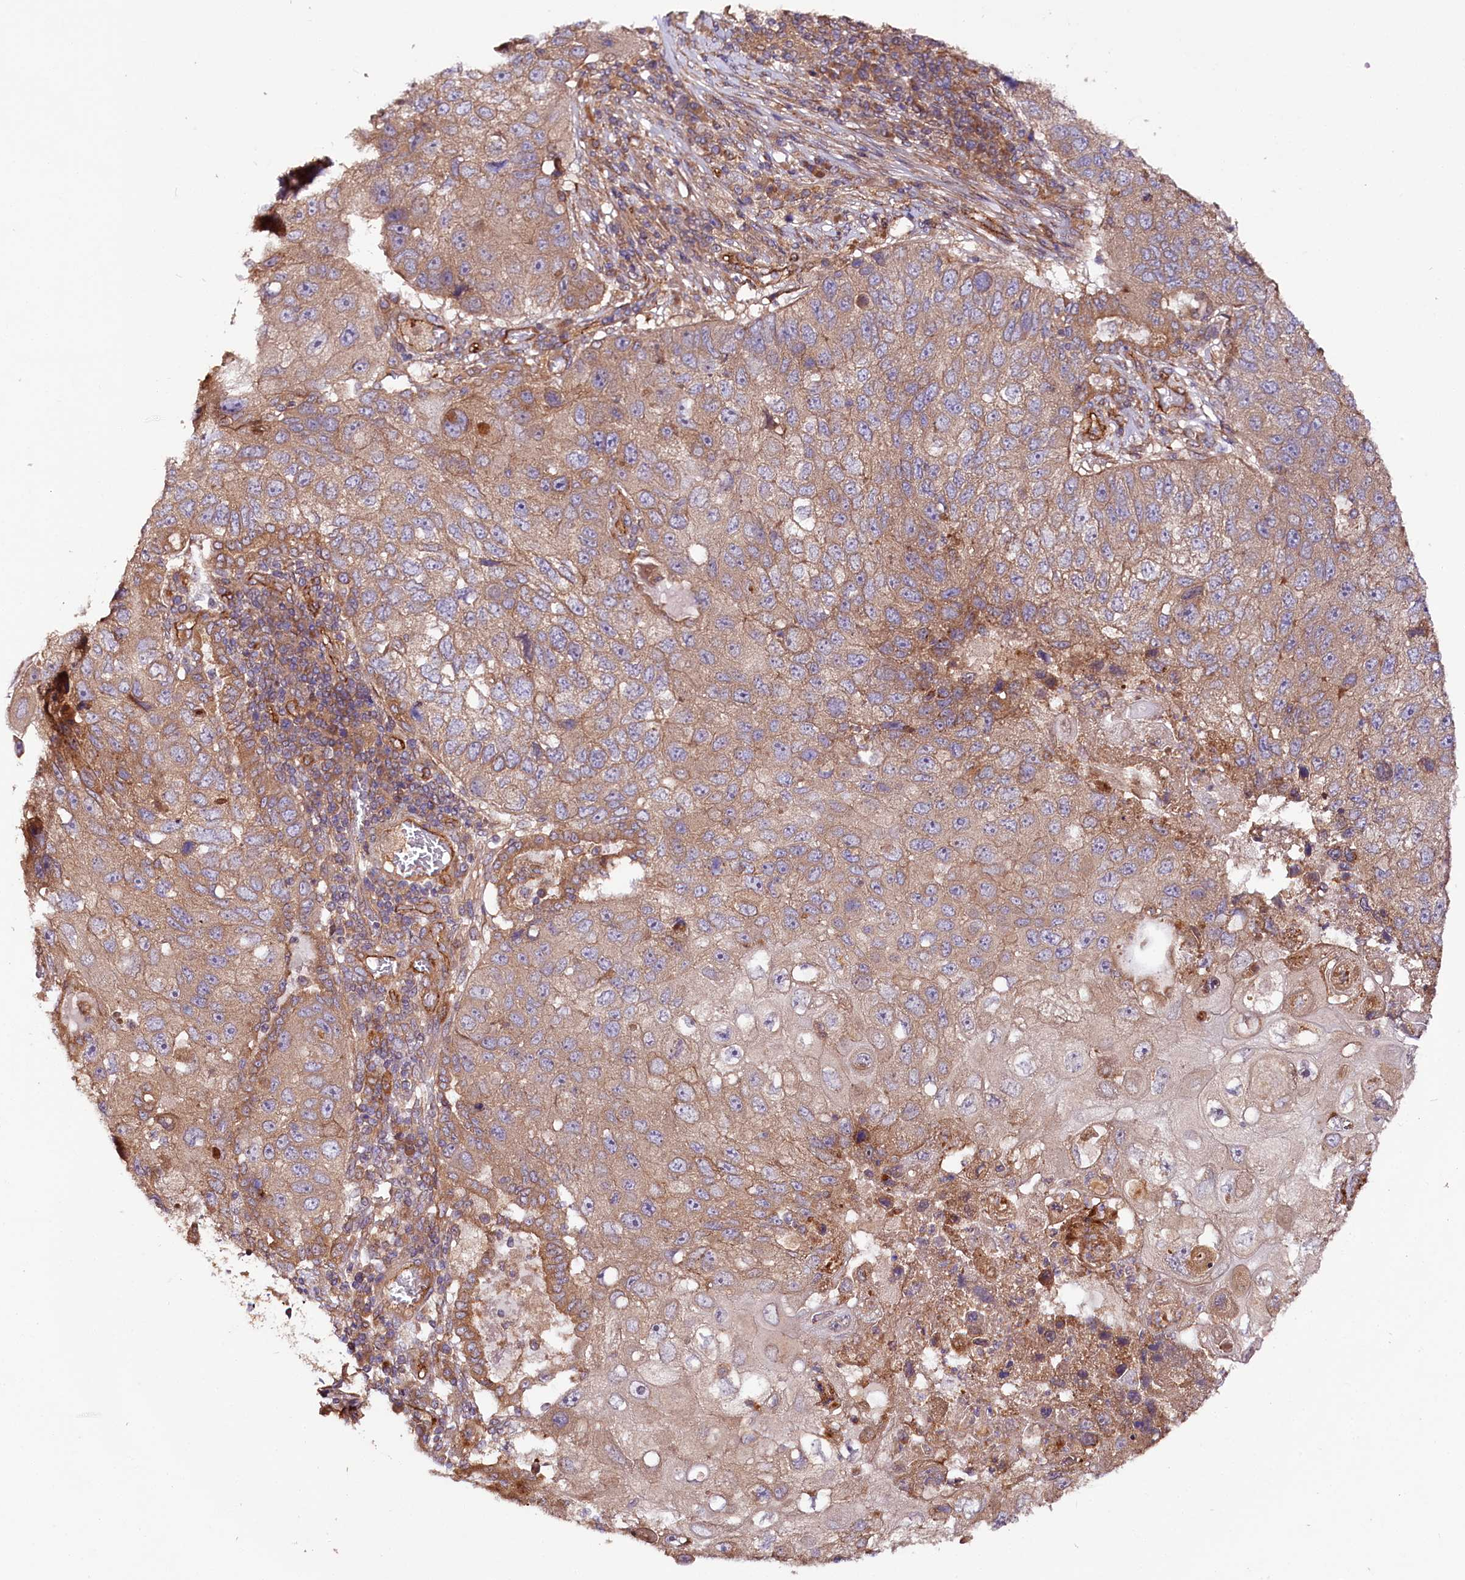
{"staining": {"intensity": "moderate", "quantity": ">75%", "location": "cytoplasmic/membranous"}, "tissue": "lung cancer", "cell_type": "Tumor cells", "image_type": "cancer", "snomed": [{"axis": "morphology", "description": "Squamous cell carcinoma, NOS"}, {"axis": "topography", "description": "Lung"}], "caption": "A brown stain shows moderate cytoplasmic/membranous expression of a protein in lung cancer (squamous cell carcinoma) tumor cells.", "gene": "CEP295", "patient": {"sex": "male", "age": 61}}